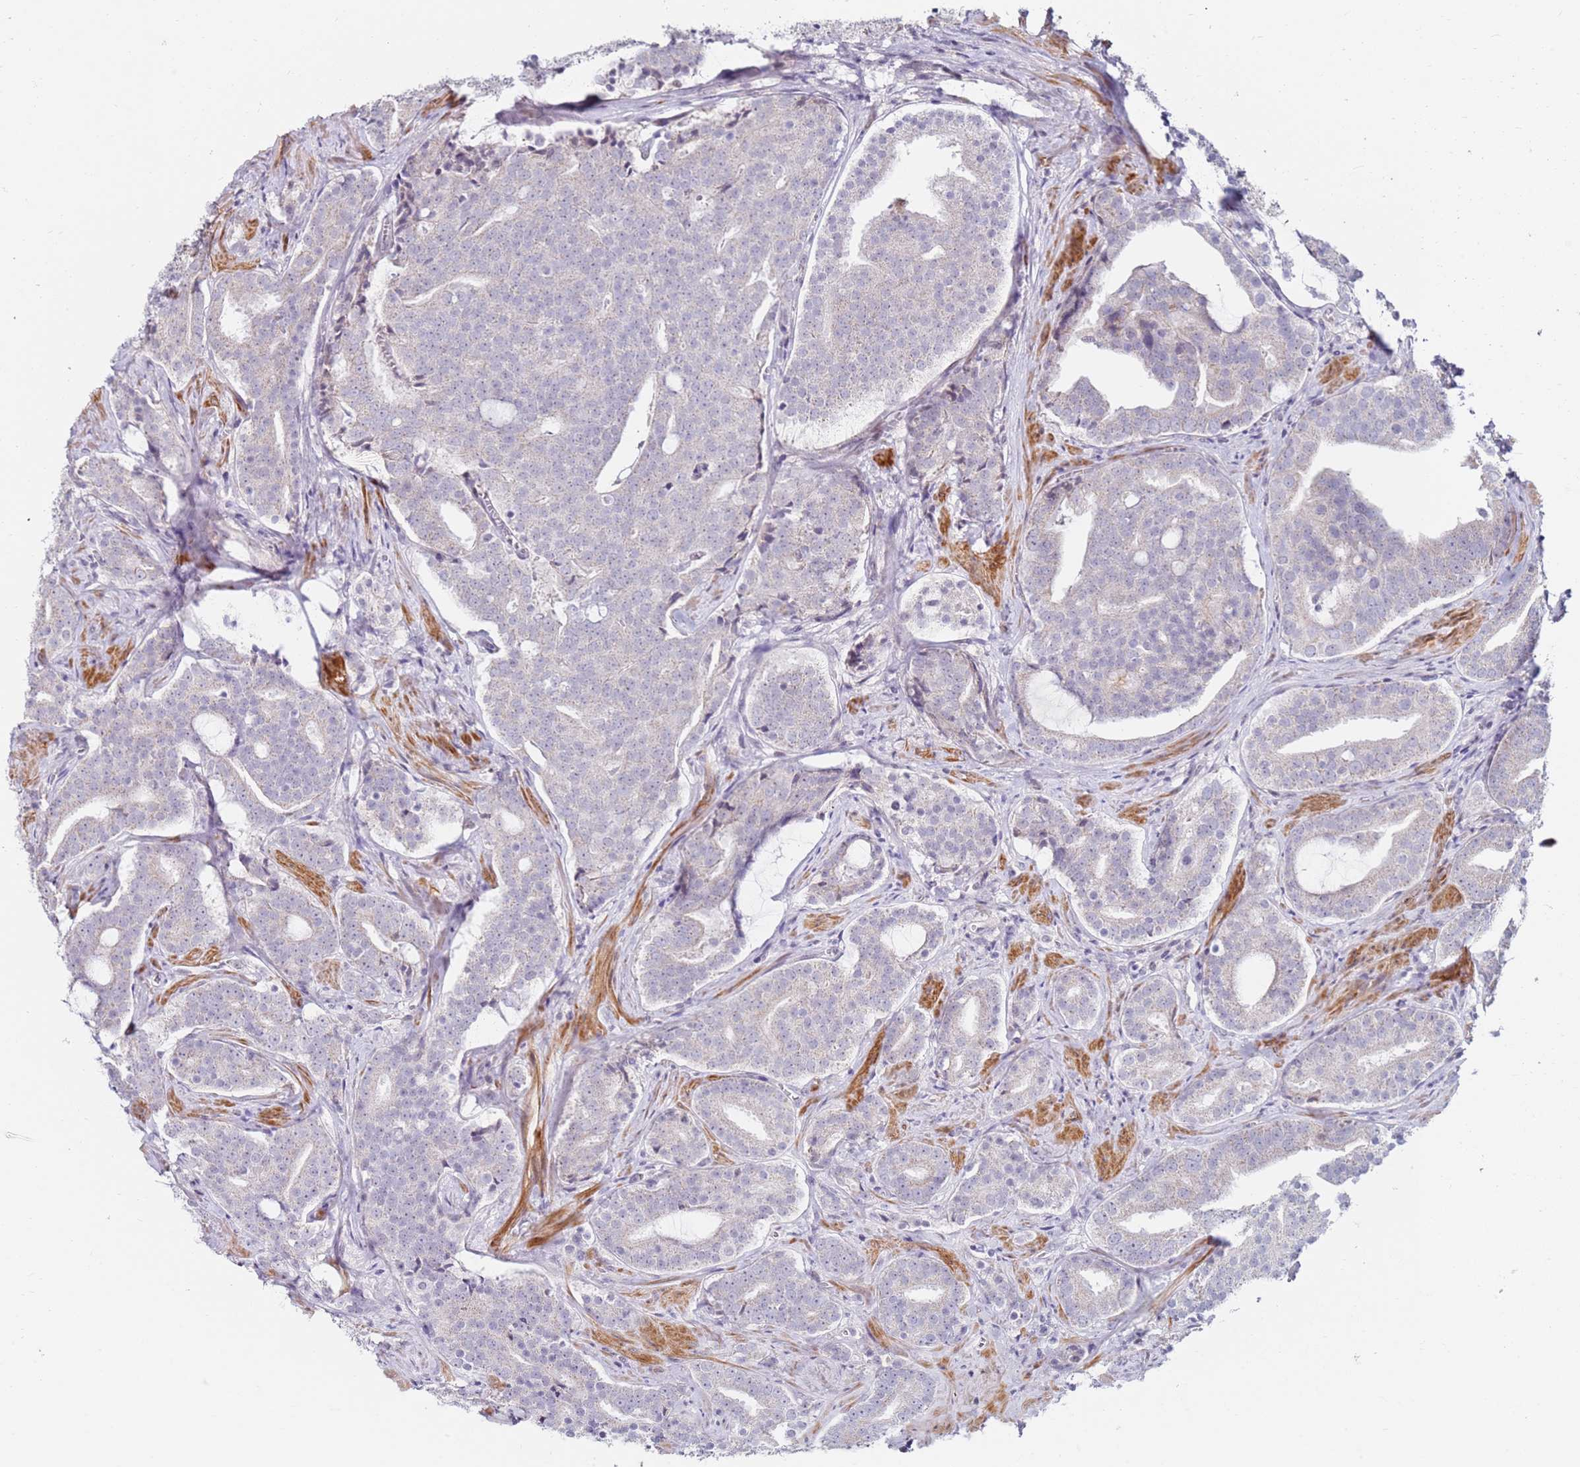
{"staining": {"intensity": "negative", "quantity": "none", "location": "none"}, "tissue": "prostate cancer", "cell_type": "Tumor cells", "image_type": "cancer", "snomed": [{"axis": "morphology", "description": "Adenocarcinoma, High grade"}, {"axis": "topography", "description": "Prostate"}], "caption": "Tumor cells show no significant positivity in high-grade adenocarcinoma (prostate).", "gene": "RARS2", "patient": {"sex": "male", "age": 55}}